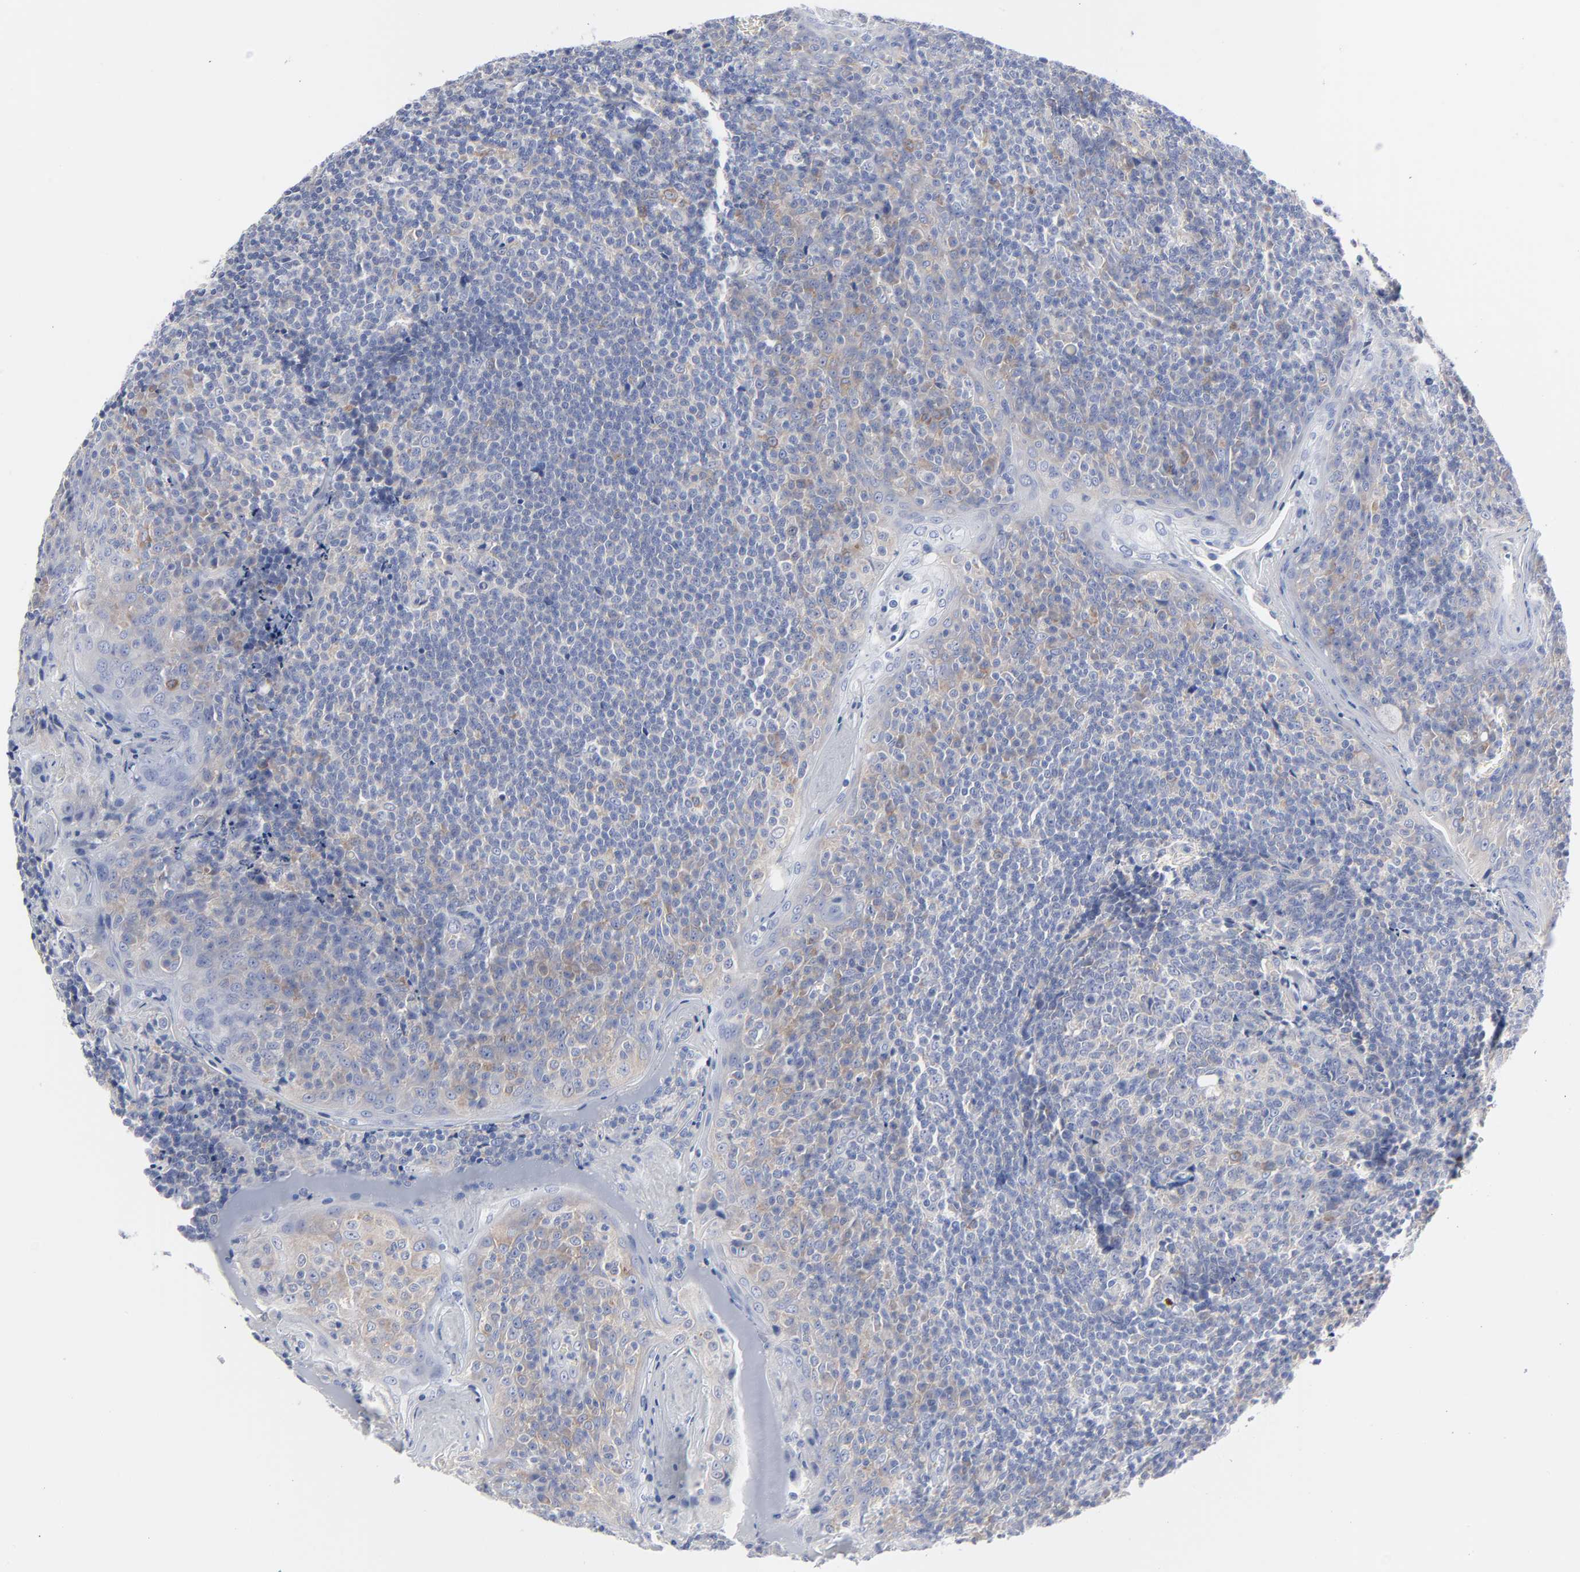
{"staining": {"intensity": "weak", "quantity": "<25%", "location": "cytoplasmic/membranous"}, "tissue": "tonsil", "cell_type": "Germinal center cells", "image_type": "normal", "snomed": [{"axis": "morphology", "description": "Normal tissue, NOS"}, {"axis": "topography", "description": "Tonsil"}], "caption": "Normal tonsil was stained to show a protein in brown. There is no significant positivity in germinal center cells. (DAB (3,3'-diaminobenzidine) immunohistochemistry visualized using brightfield microscopy, high magnification).", "gene": "STAT2", "patient": {"sex": "male", "age": 31}}